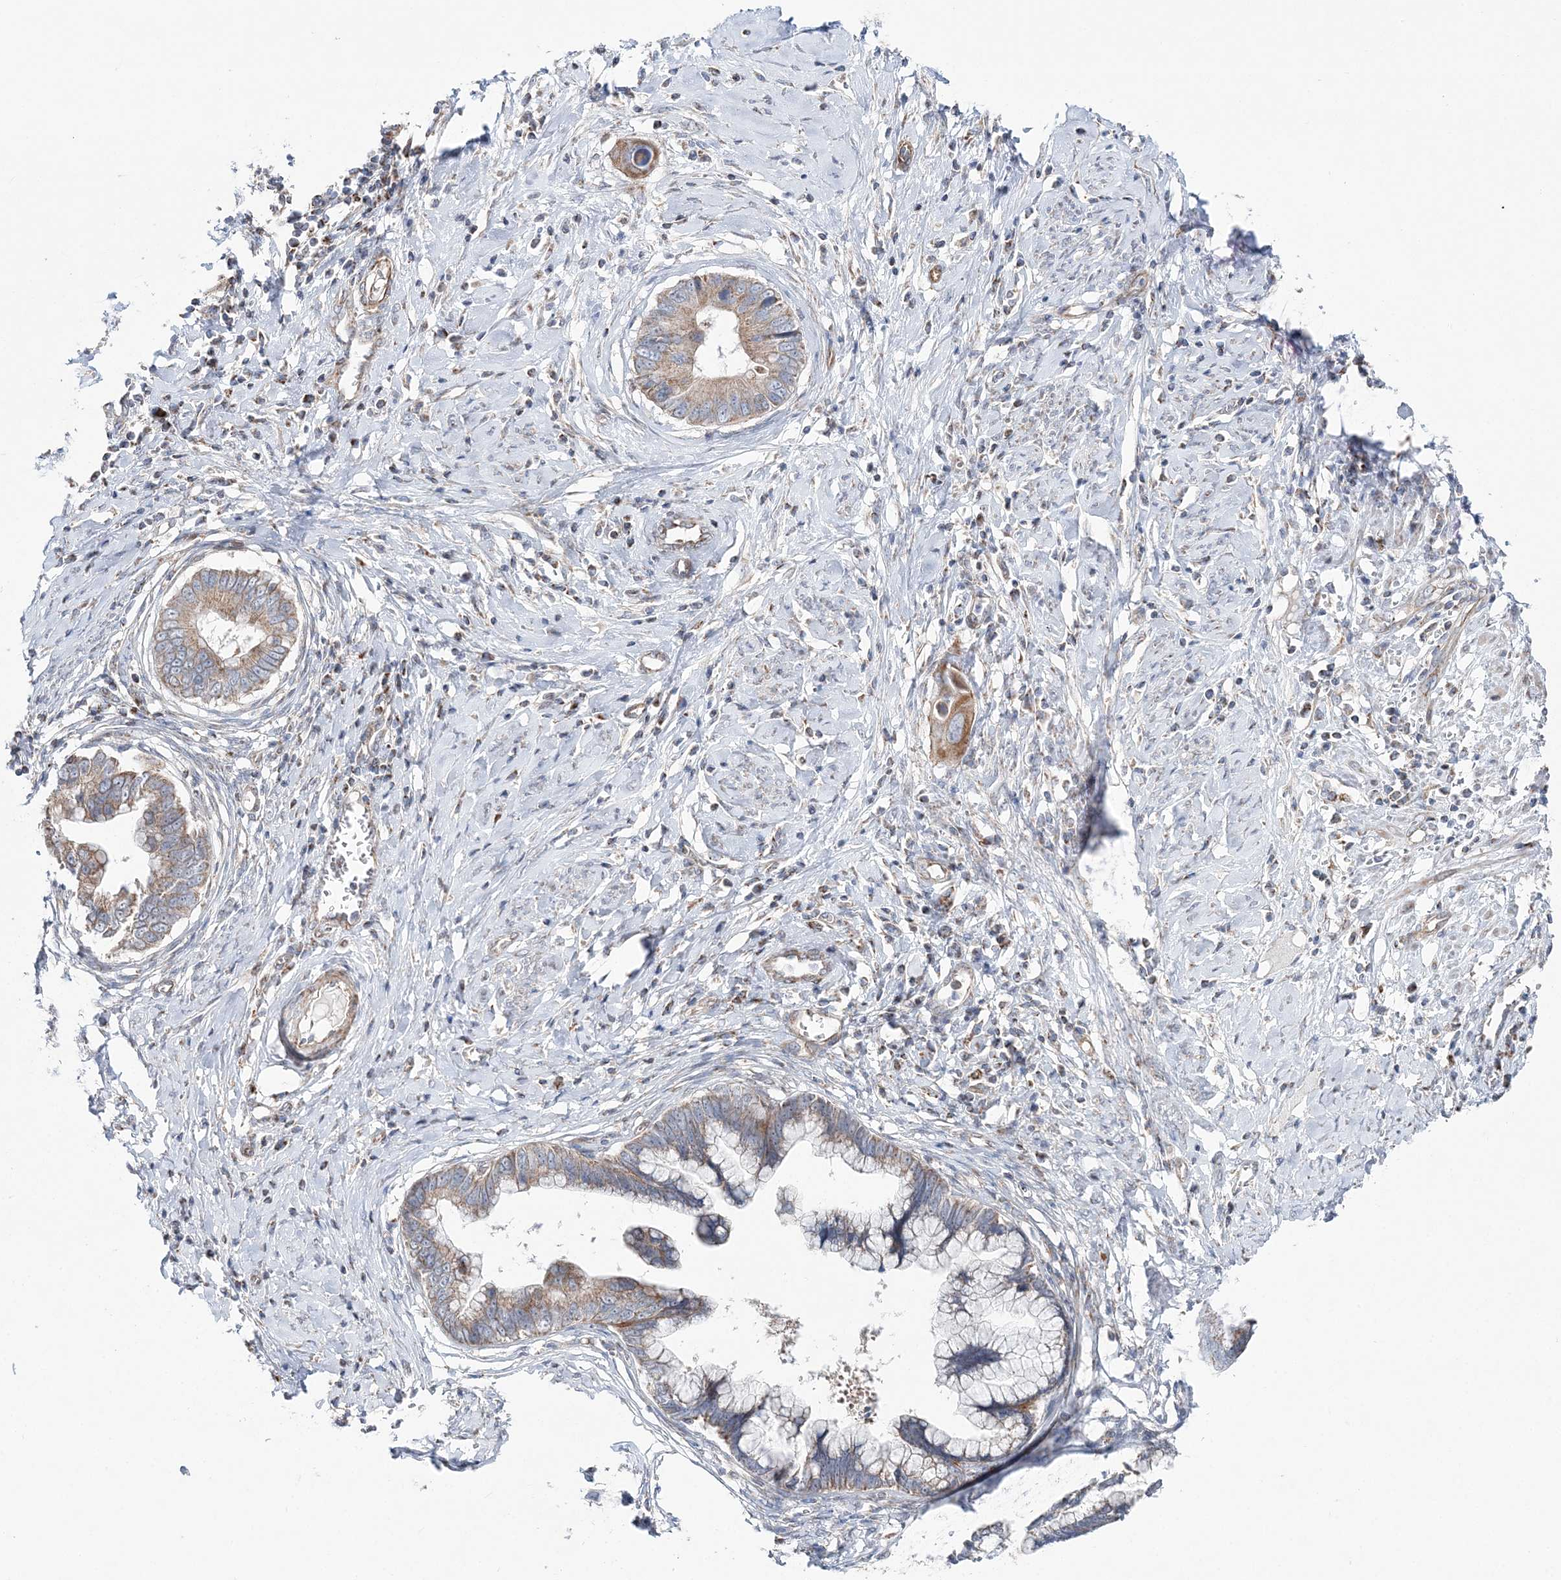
{"staining": {"intensity": "moderate", "quantity": ">75%", "location": "cytoplasmic/membranous"}, "tissue": "cervical cancer", "cell_type": "Tumor cells", "image_type": "cancer", "snomed": [{"axis": "morphology", "description": "Adenocarcinoma, NOS"}, {"axis": "topography", "description": "Cervix"}], "caption": "This photomicrograph exhibits adenocarcinoma (cervical) stained with immunohistochemistry (IHC) to label a protein in brown. The cytoplasmic/membranous of tumor cells show moderate positivity for the protein. Nuclei are counter-stained blue.", "gene": "OPA1", "patient": {"sex": "female", "age": 44}}